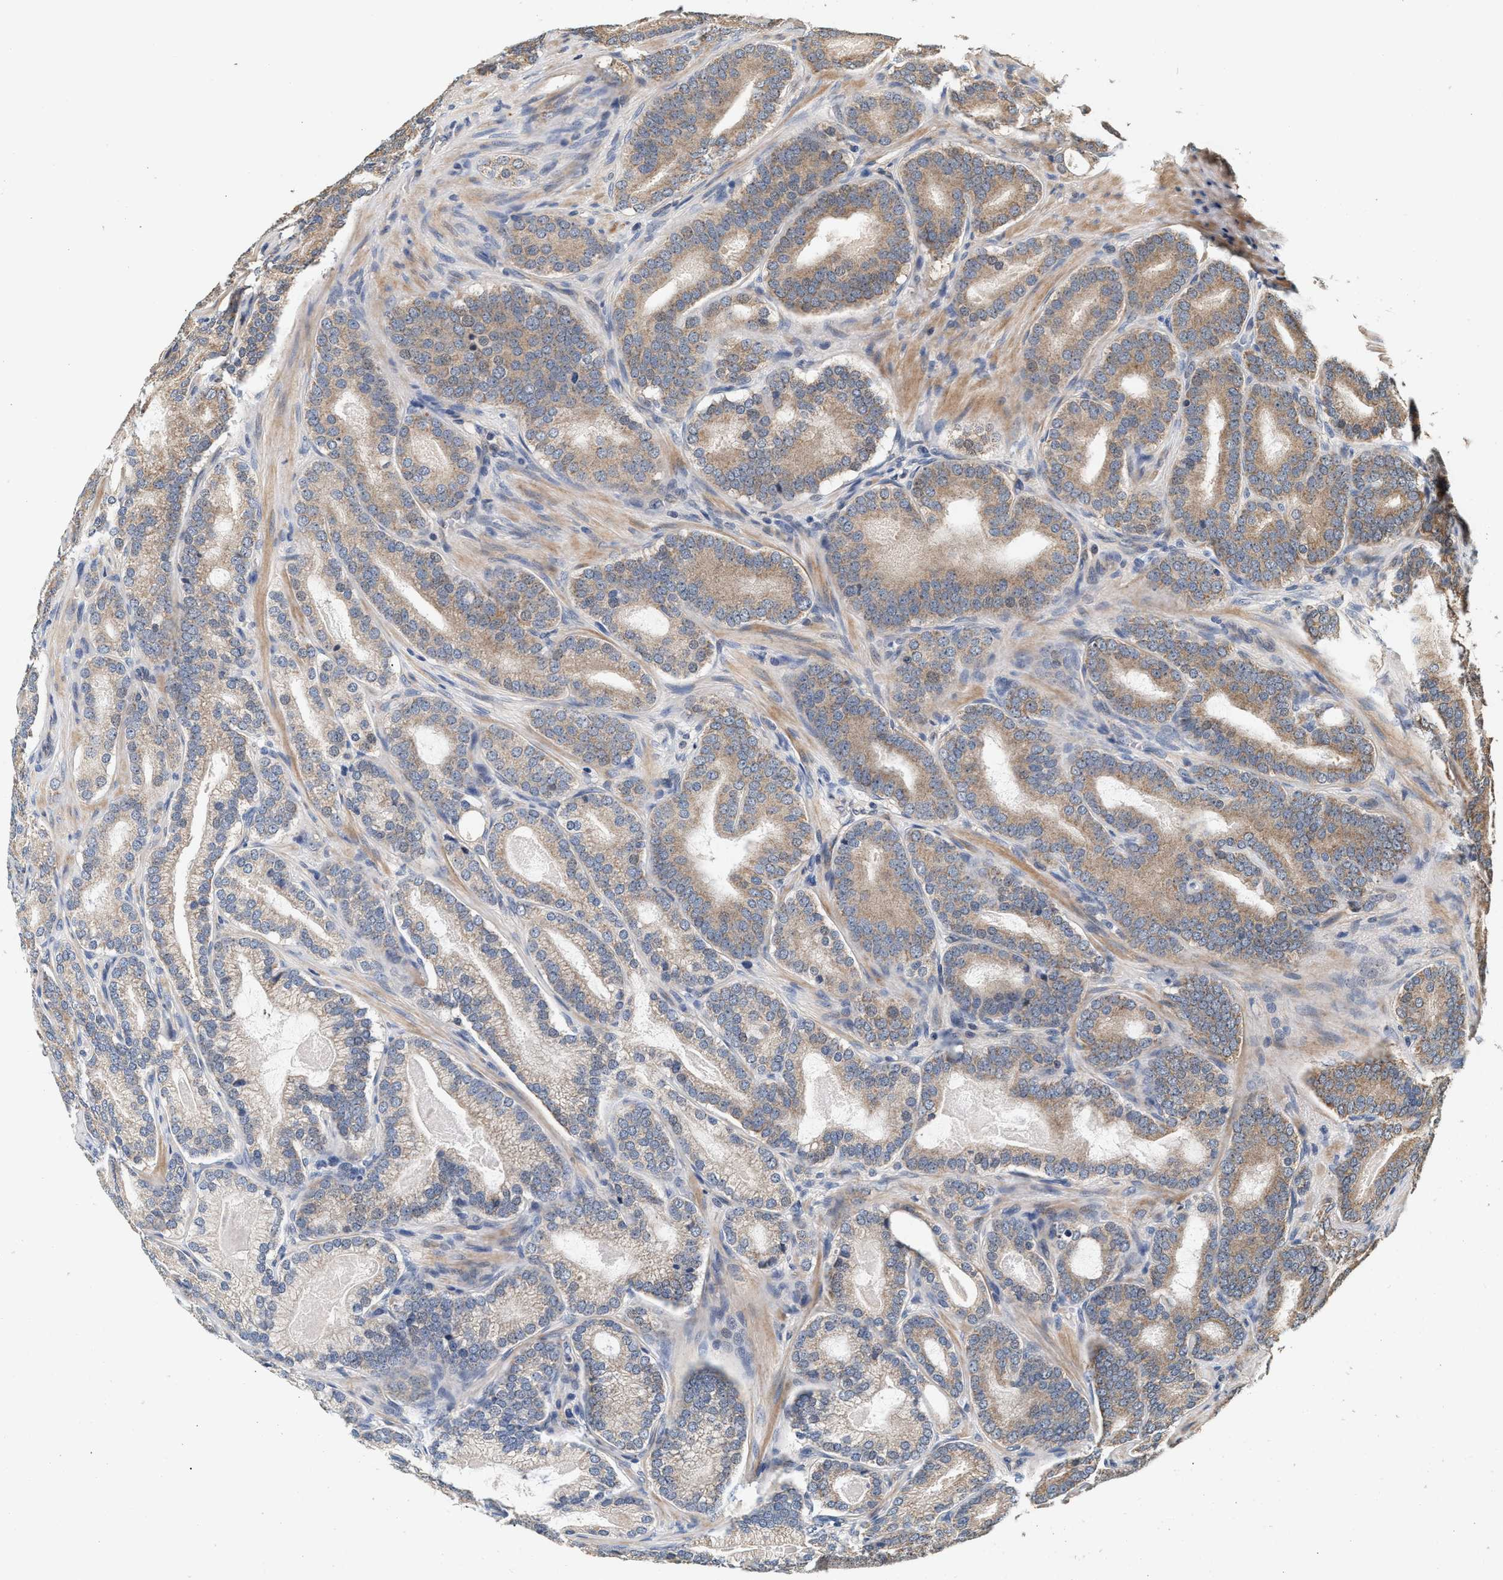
{"staining": {"intensity": "moderate", "quantity": ">75%", "location": "cytoplasmic/membranous"}, "tissue": "prostate cancer", "cell_type": "Tumor cells", "image_type": "cancer", "snomed": [{"axis": "morphology", "description": "Adenocarcinoma, High grade"}, {"axis": "topography", "description": "Prostate"}], "caption": "This is a micrograph of immunohistochemistry staining of prostate cancer, which shows moderate staining in the cytoplasmic/membranous of tumor cells.", "gene": "PTGR3", "patient": {"sex": "male", "age": 60}}